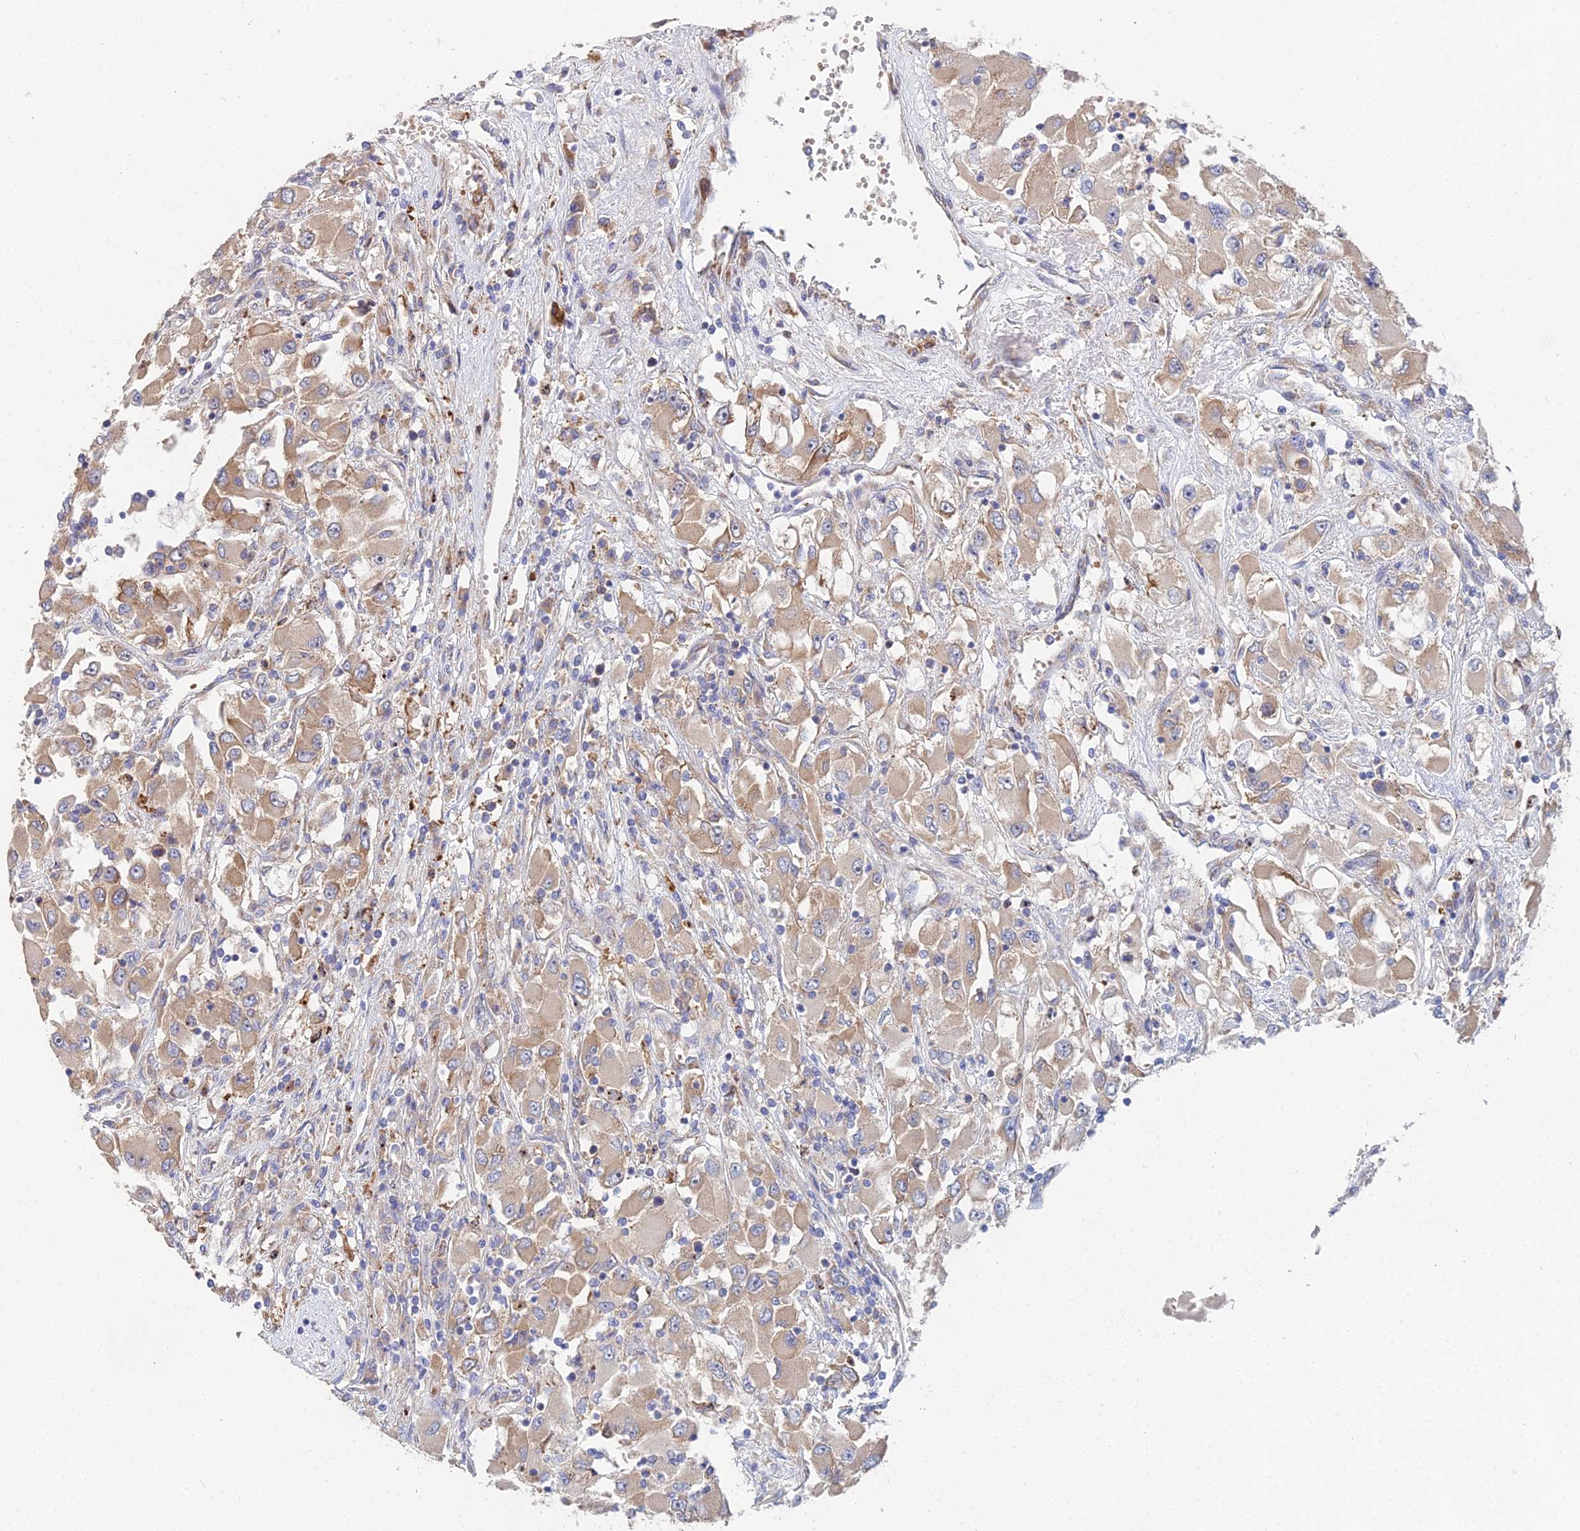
{"staining": {"intensity": "moderate", "quantity": ">75%", "location": "cytoplasmic/membranous"}, "tissue": "renal cancer", "cell_type": "Tumor cells", "image_type": "cancer", "snomed": [{"axis": "morphology", "description": "Adenocarcinoma, NOS"}, {"axis": "topography", "description": "Kidney"}], "caption": "Brown immunohistochemical staining in human renal cancer (adenocarcinoma) displays moderate cytoplasmic/membranous positivity in about >75% of tumor cells.", "gene": "ELOF1", "patient": {"sex": "female", "age": 52}}